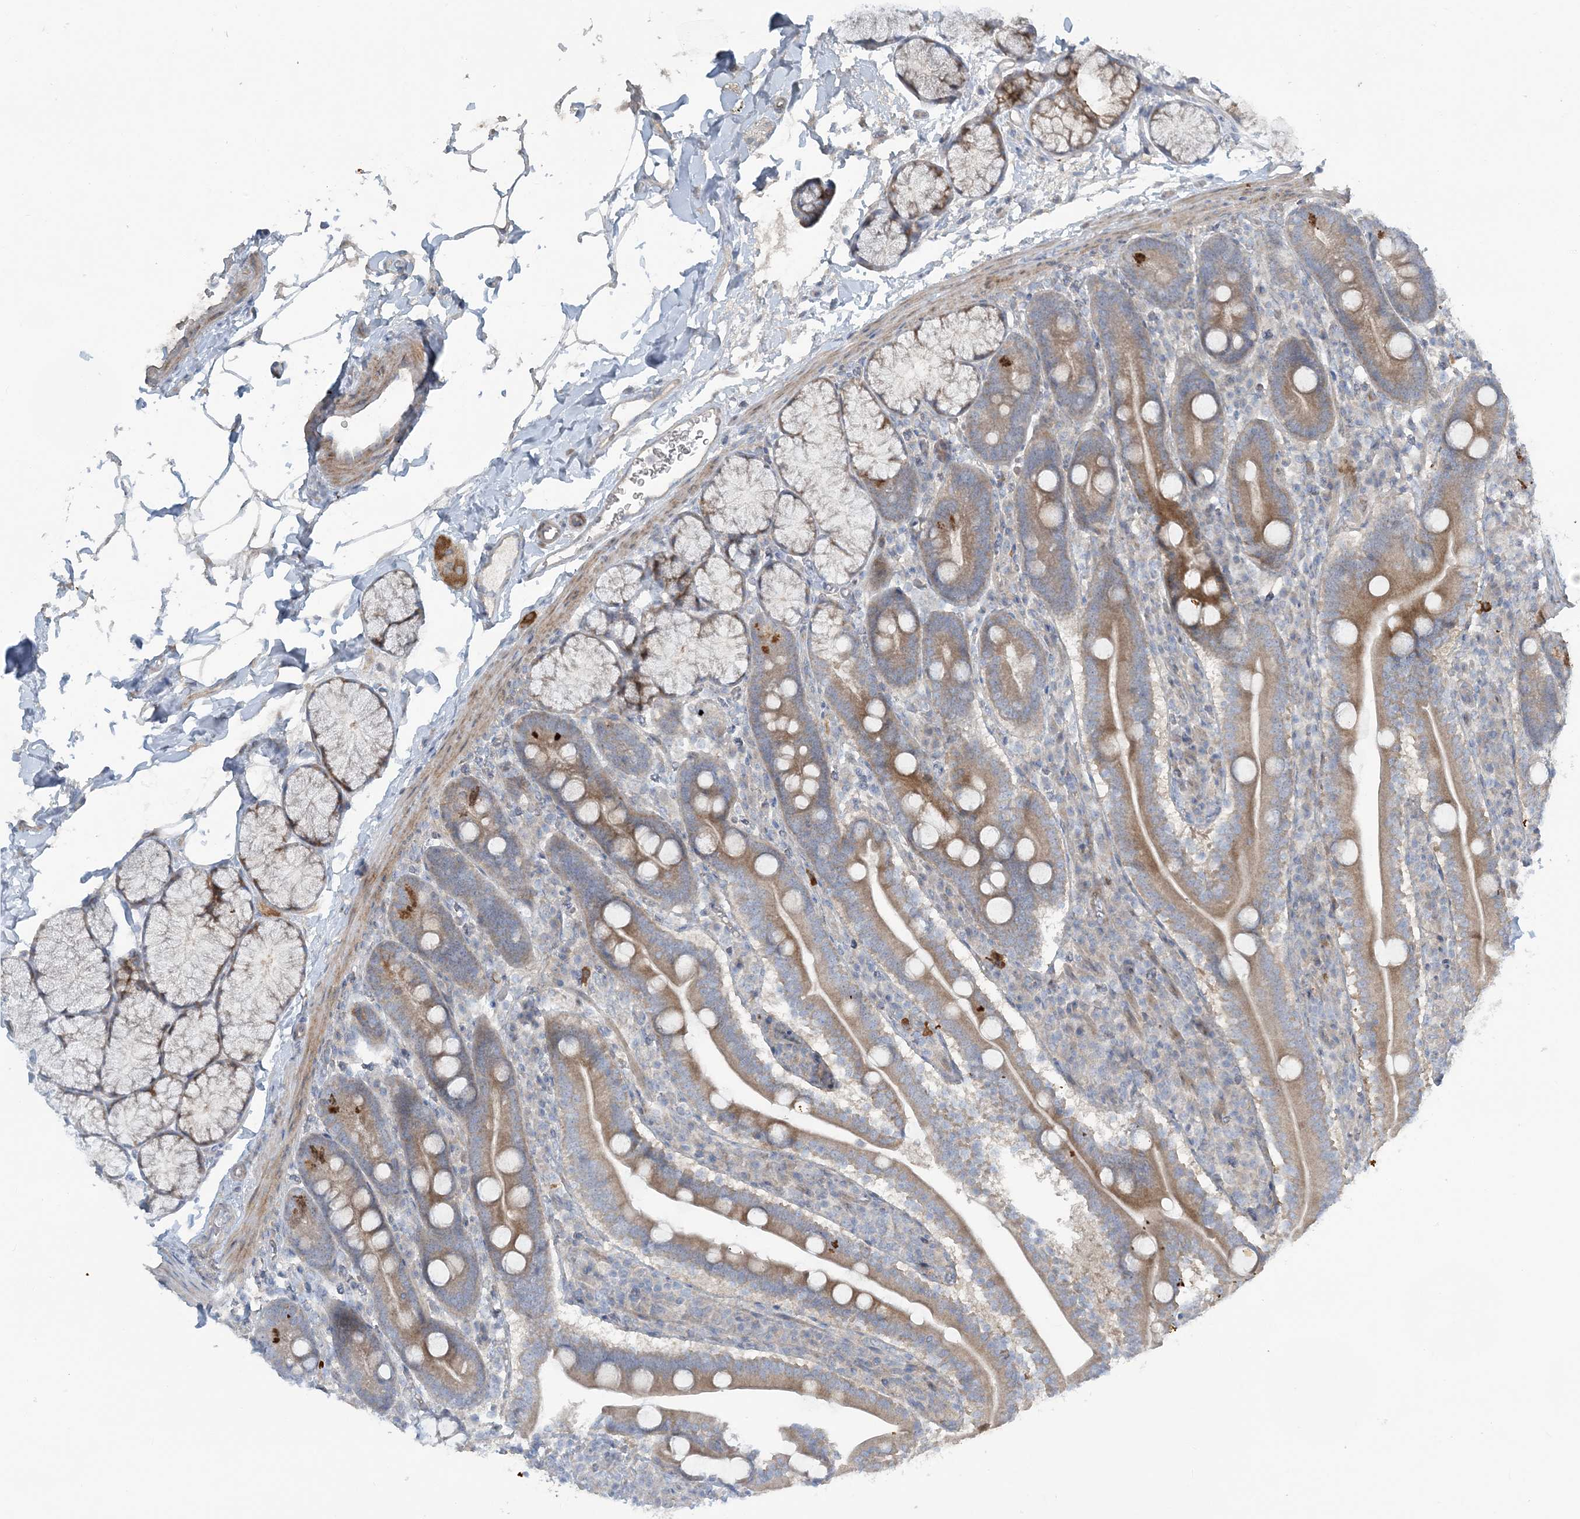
{"staining": {"intensity": "weak", "quantity": ">75%", "location": "cytoplasmic/membranous"}, "tissue": "duodenum", "cell_type": "Glandular cells", "image_type": "normal", "snomed": [{"axis": "morphology", "description": "Normal tissue, NOS"}, {"axis": "topography", "description": "Duodenum"}], "caption": "Immunohistochemical staining of unremarkable human duodenum reveals low levels of weak cytoplasmic/membranous staining in approximately >75% of glandular cells. Nuclei are stained in blue.", "gene": "SLC4A10", "patient": {"sex": "male", "age": 35}}